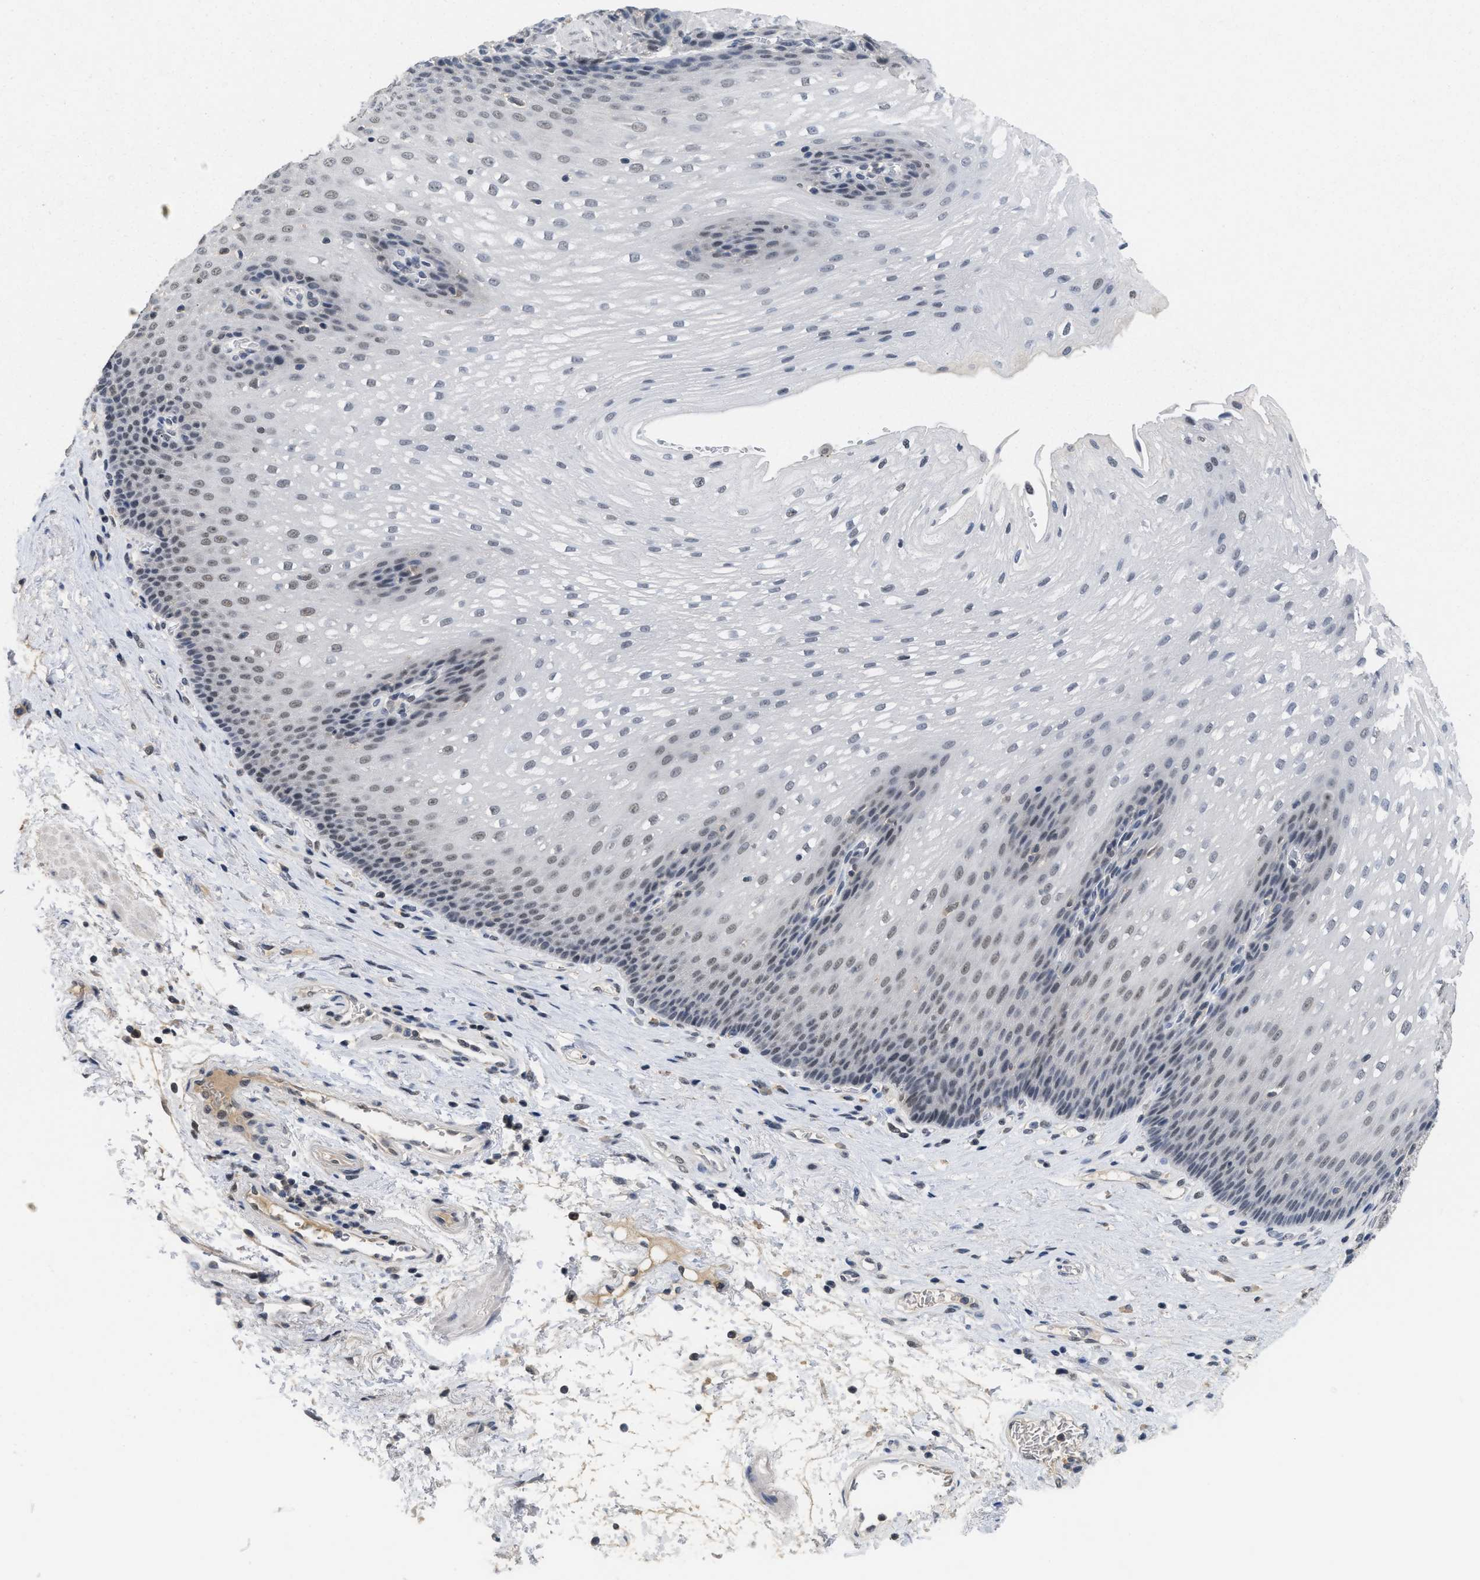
{"staining": {"intensity": "weak", "quantity": "25%-75%", "location": "nuclear"}, "tissue": "esophagus", "cell_type": "Squamous epithelial cells", "image_type": "normal", "snomed": [{"axis": "morphology", "description": "Normal tissue, NOS"}, {"axis": "topography", "description": "Esophagus"}], "caption": "An IHC image of unremarkable tissue is shown. Protein staining in brown shows weak nuclear positivity in esophagus within squamous epithelial cells. (Stains: DAB (3,3'-diaminobenzidine) in brown, nuclei in blue, Microscopy: brightfield microscopy at high magnification).", "gene": "GGNBP2", "patient": {"sex": "male", "age": 48}}